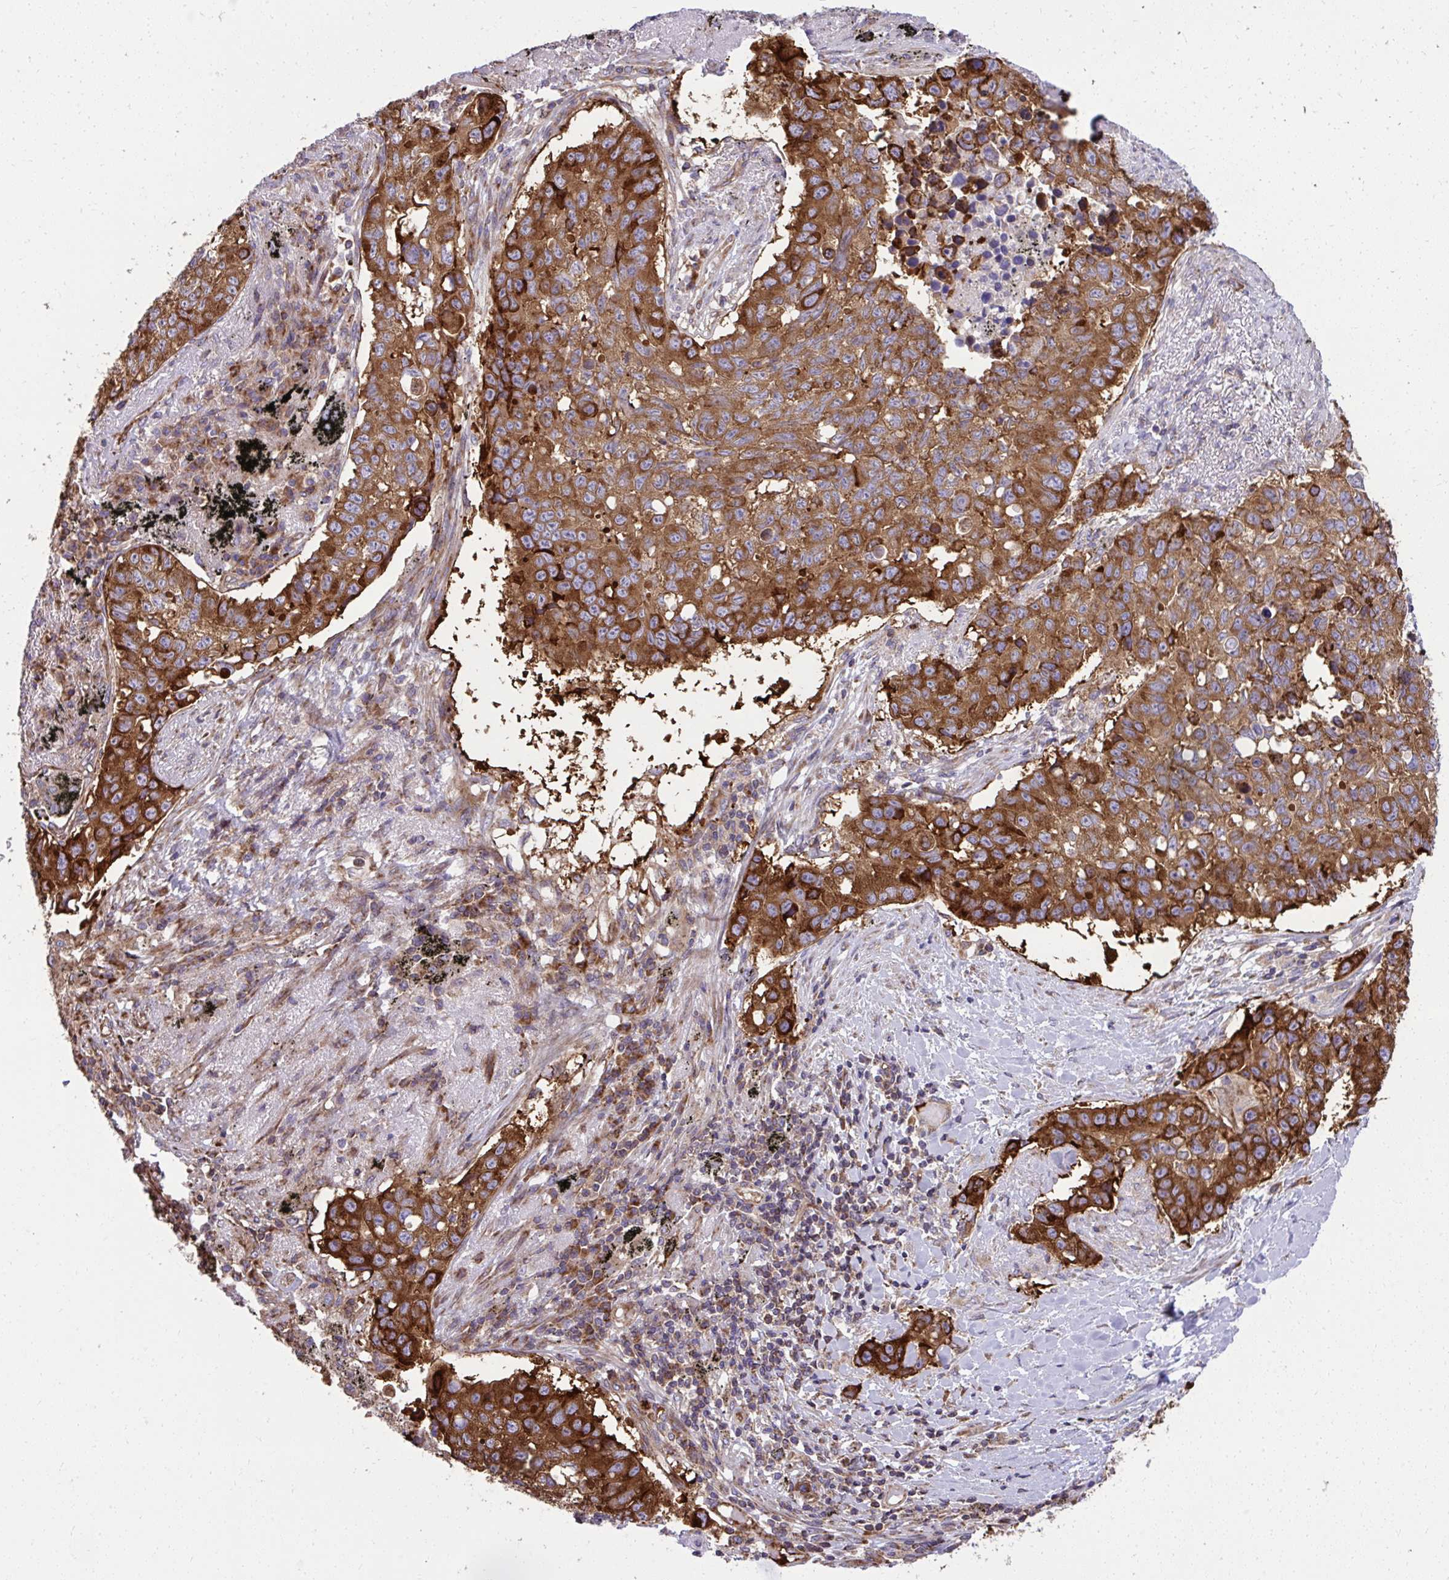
{"staining": {"intensity": "strong", "quantity": ">75%", "location": "cytoplasmic/membranous"}, "tissue": "lung cancer", "cell_type": "Tumor cells", "image_type": "cancer", "snomed": [{"axis": "morphology", "description": "Squamous cell carcinoma, NOS"}, {"axis": "topography", "description": "Lung"}], "caption": "Brown immunohistochemical staining in lung cancer shows strong cytoplasmic/membranous staining in about >75% of tumor cells.", "gene": "NMNAT3", "patient": {"sex": "male", "age": 60}}